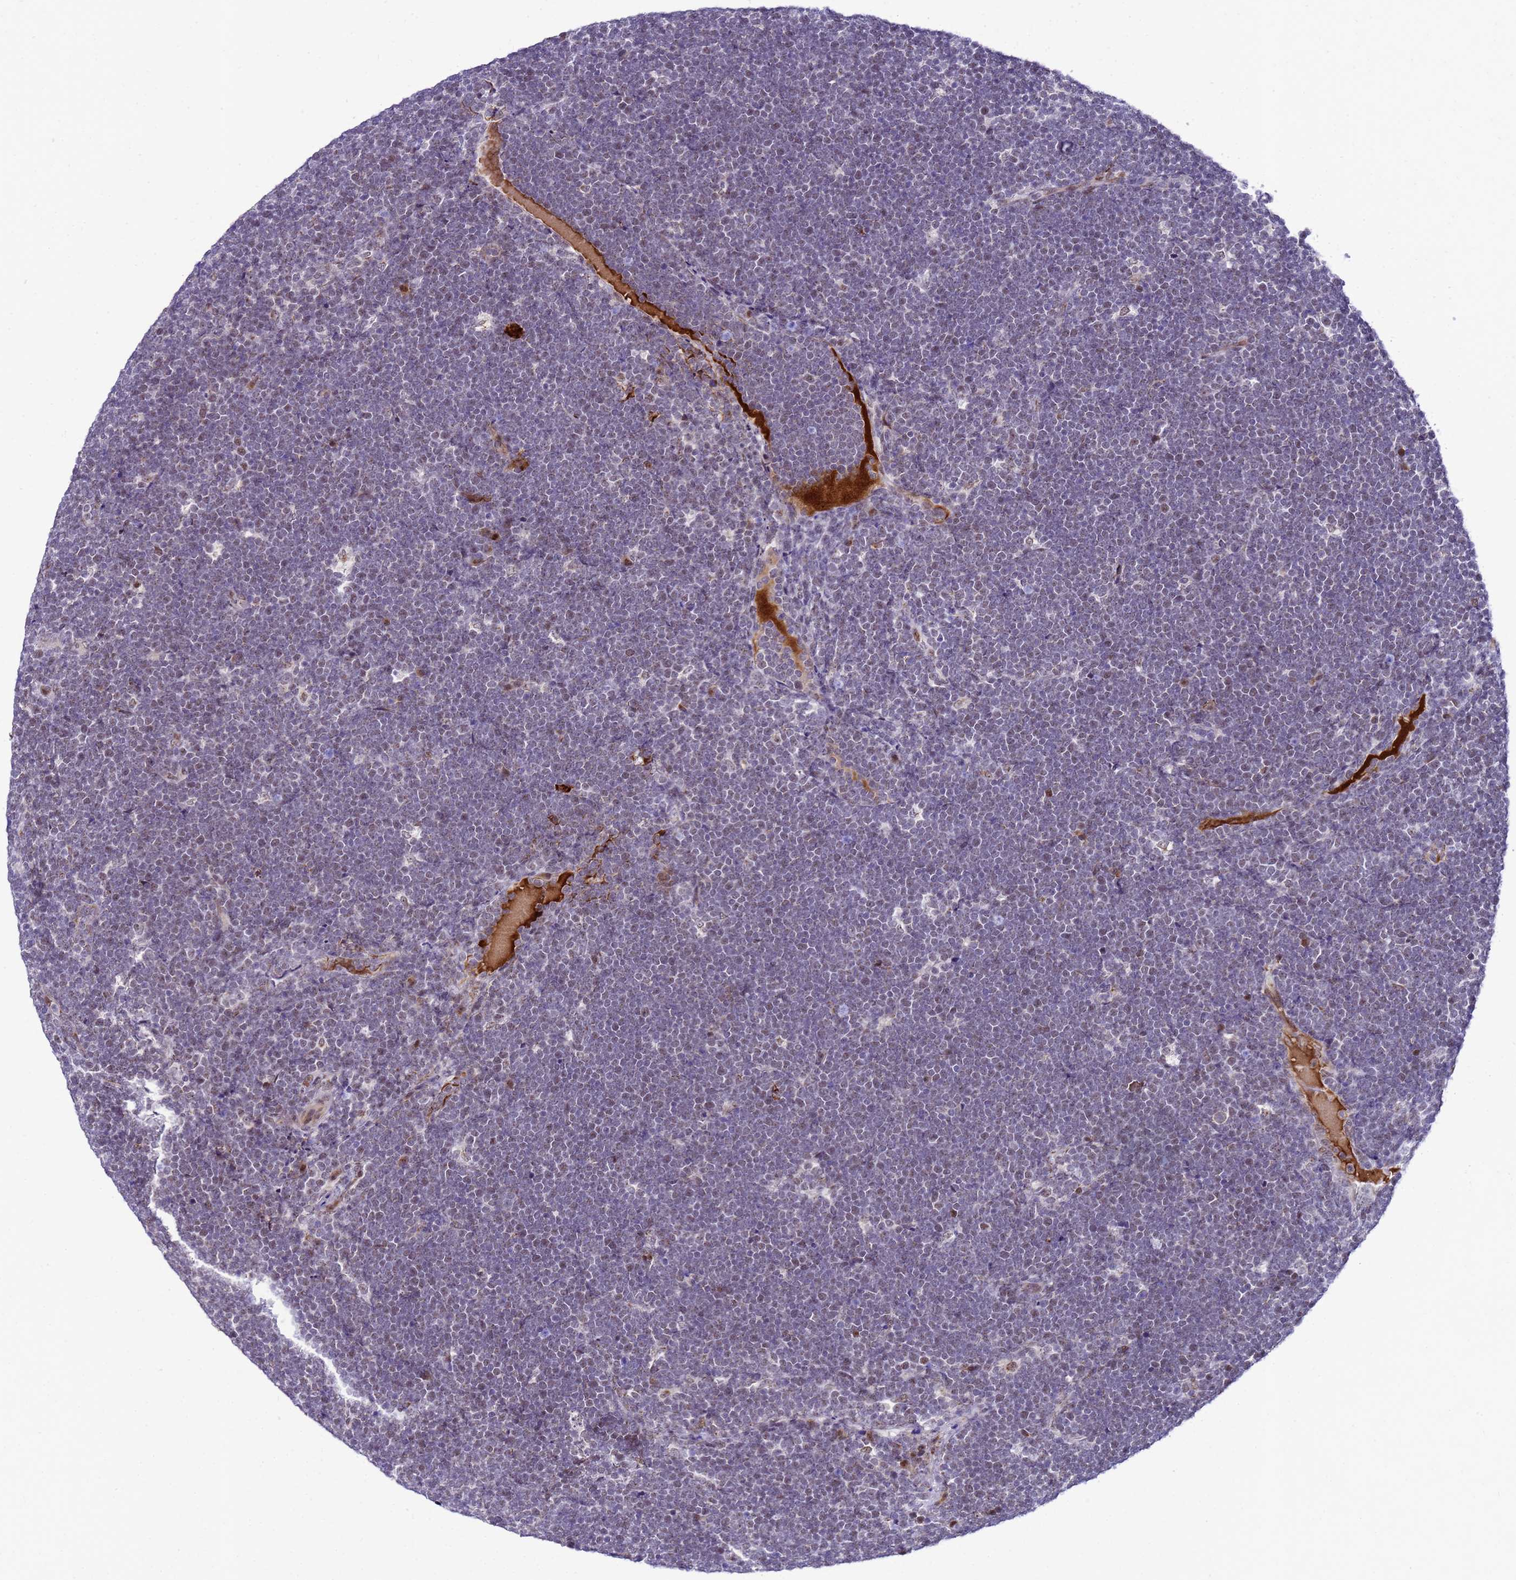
{"staining": {"intensity": "weak", "quantity": "25%-75%", "location": "nuclear"}, "tissue": "lymphoma", "cell_type": "Tumor cells", "image_type": "cancer", "snomed": [{"axis": "morphology", "description": "Malignant lymphoma, non-Hodgkin's type, High grade"}, {"axis": "topography", "description": "Lymph node"}], "caption": "IHC micrograph of neoplastic tissue: human high-grade malignant lymphoma, non-Hodgkin's type stained using immunohistochemistry demonstrates low levels of weak protein expression localized specifically in the nuclear of tumor cells, appearing as a nuclear brown color.", "gene": "C19orf47", "patient": {"sex": "male", "age": 13}}